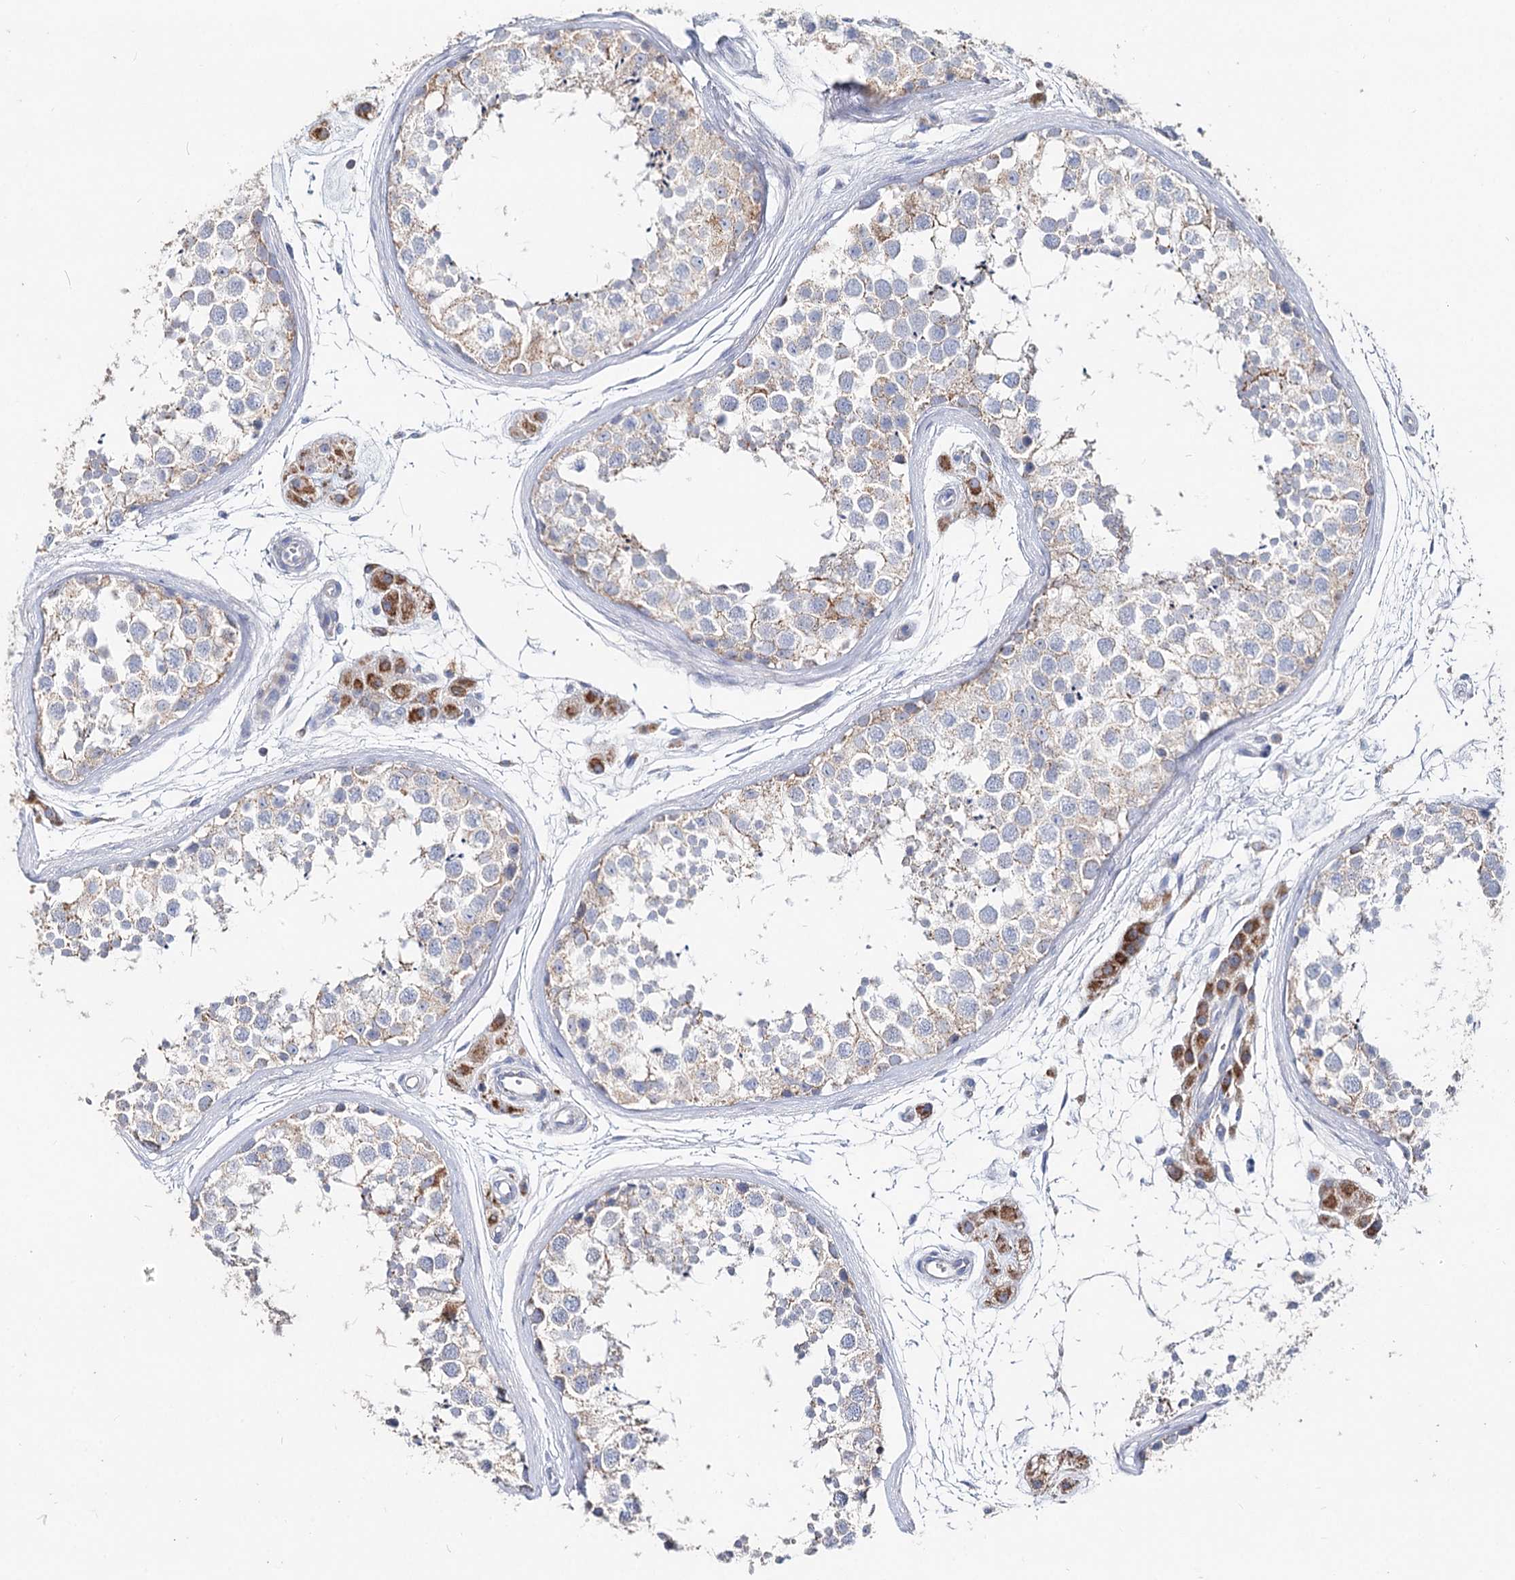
{"staining": {"intensity": "weak", "quantity": "25%-75%", "location": "cytoplasmic/membranous"}, "tissue": "testis", "cell_type": "Cells in seminiferous ducts", "image_type": "normal", "snomed": [{"axis": "morphology", "description": "Normal tissue, NOS"}, {"axis": "topography", "description": "Testis"}], "caption": "IHC of unremarkable testis displays low levels of weak cytoplasmic/membranous positivity in approximately 25%-75% of cells in seminiferous ducts. The protein of interest is shown in brown color, while the nuclei are stained blue.", "gene": "MCCC2", "patient": {"sex": "male", "age": 56}}